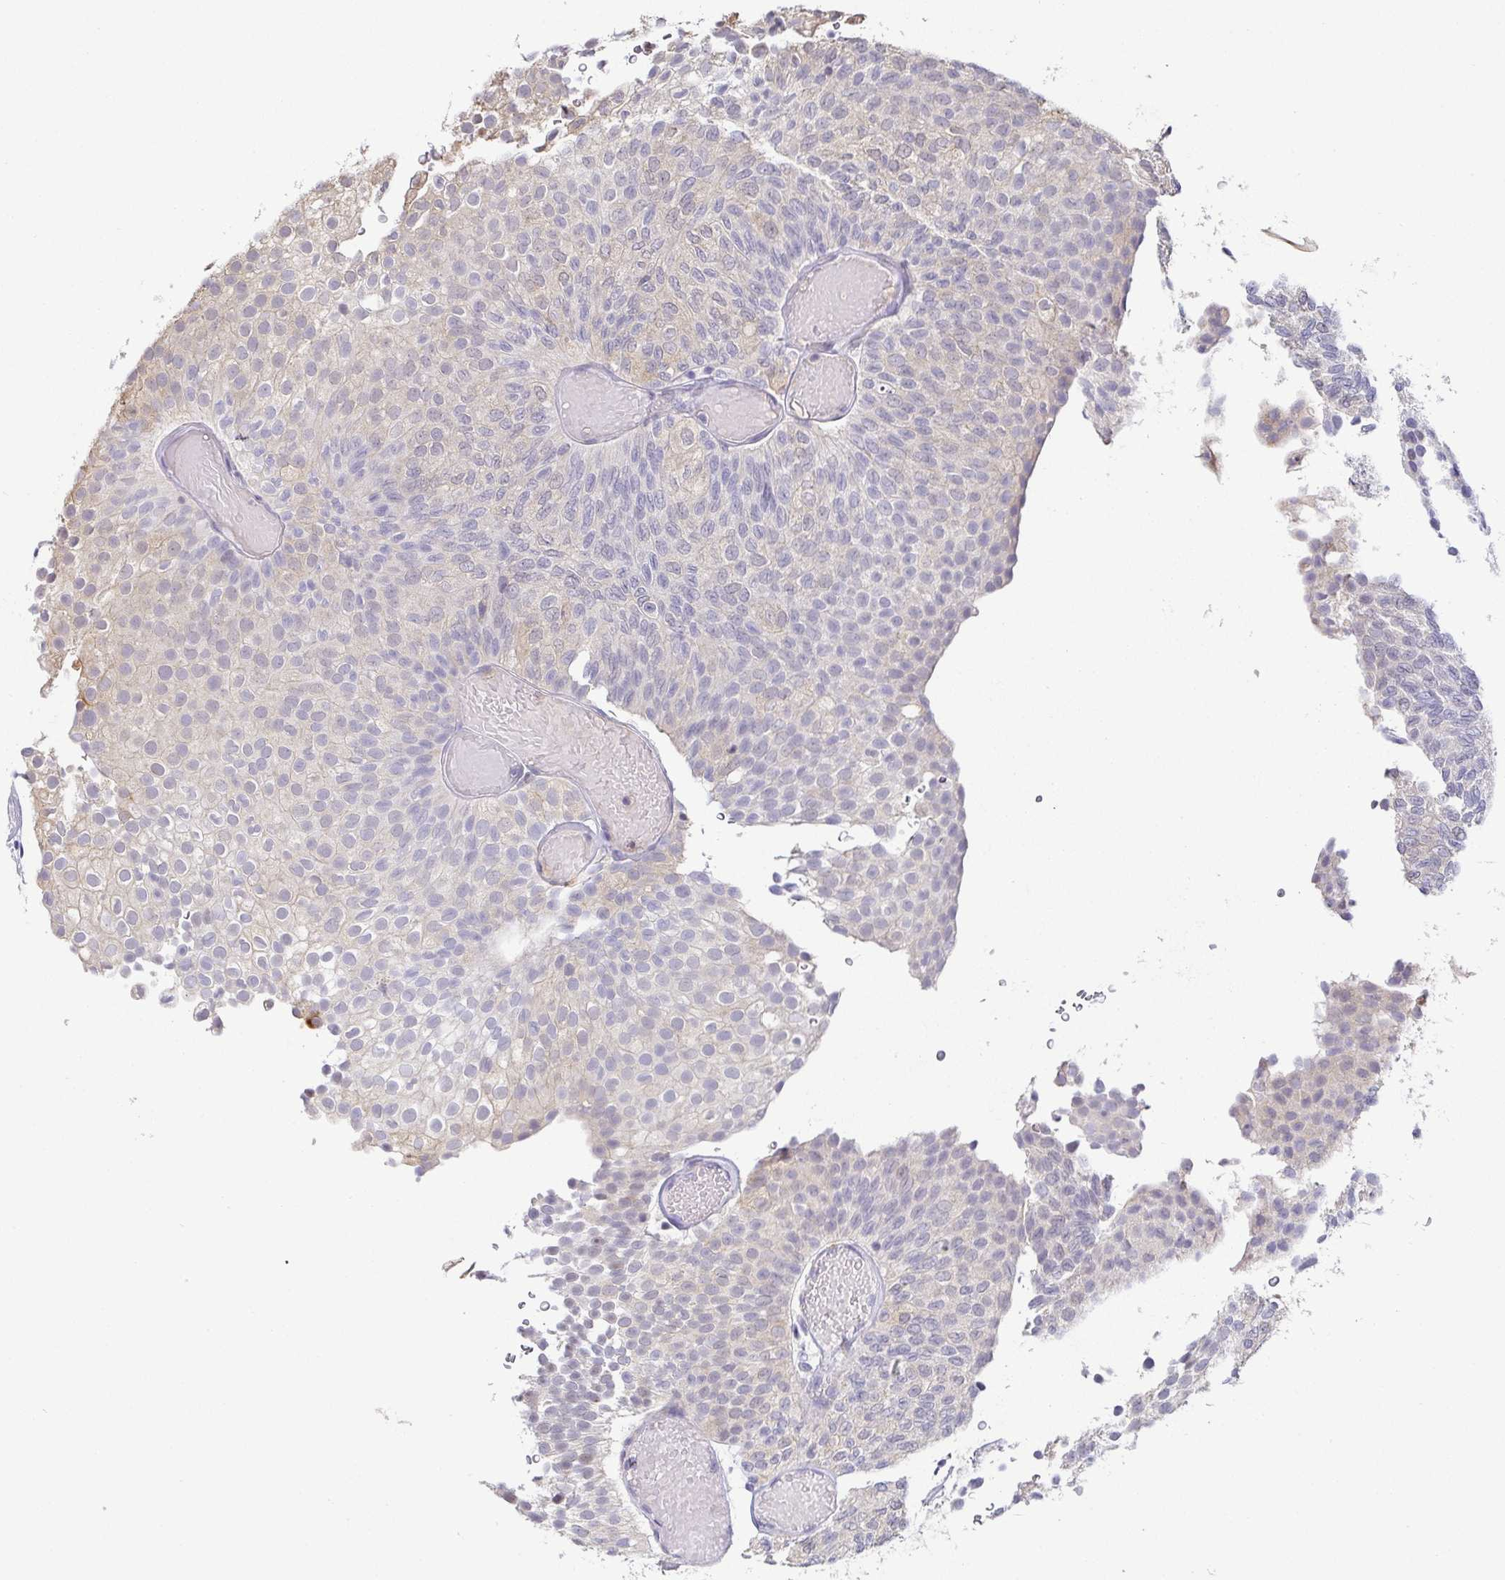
{"staining": {"intensity": "negative", "quantity": "none", "location": "none"}, "tissue": "urothelial cancer", "cell_type": "Tumor cells", "image_type": "cancer", "snomed": [{"axis": "morphology", "description": "Urothelial carcinoma, Low grade"}, {"axis": "topography", "description": "Urinary bladder"}], "caption": "An immunohistochemistry photomicrograph of urothelial cancer is shown. There is no staining in tumor cells of urothelial cancer.", "gene": "RNASE7", "patient": {"sex": "male", "age": 78}}